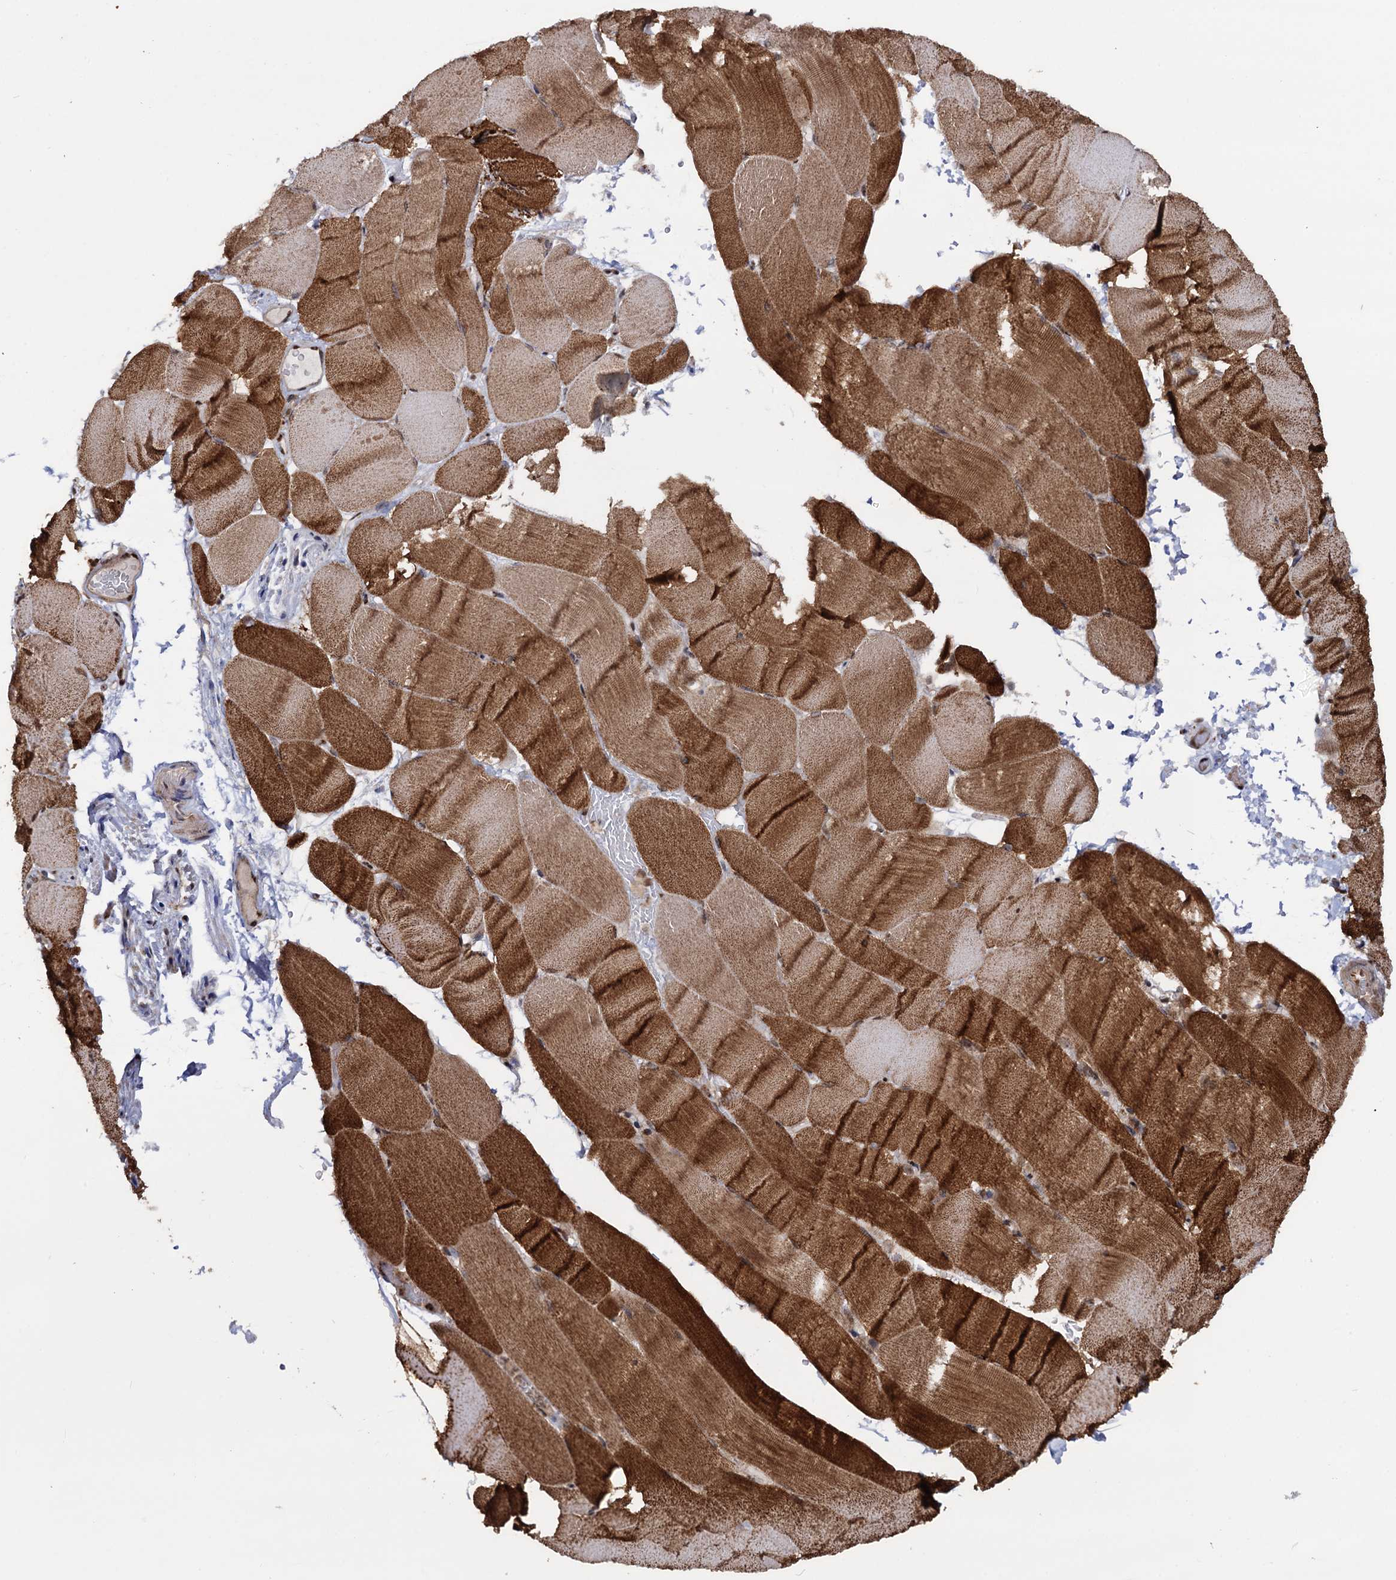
{"staining": {"intensity": "strong", "quantity": ">75%", "location": "cytoplasmic/membranous,nuclear"}, "tissue": "skeletal muscle", "cell_type": "Myocytes", "image_type": "normal", "snomed": [{"axis": "morphology", "description": "Normal tissue, NOS"}, {"axis": "topography", "description": "Skeletal muscle"}, {"axis": "topography", "description": "Parathyroid gland"}], "caption": "Brown immunohistochemical staining in benign skeletal muscle displays strong cytoplasmic/membranous,nuclear expression in approximately >75% of myocytes. Nuclei are stained in blue.", "gene": "PIGB", "patient": {"sex": "female", "age": 37}}